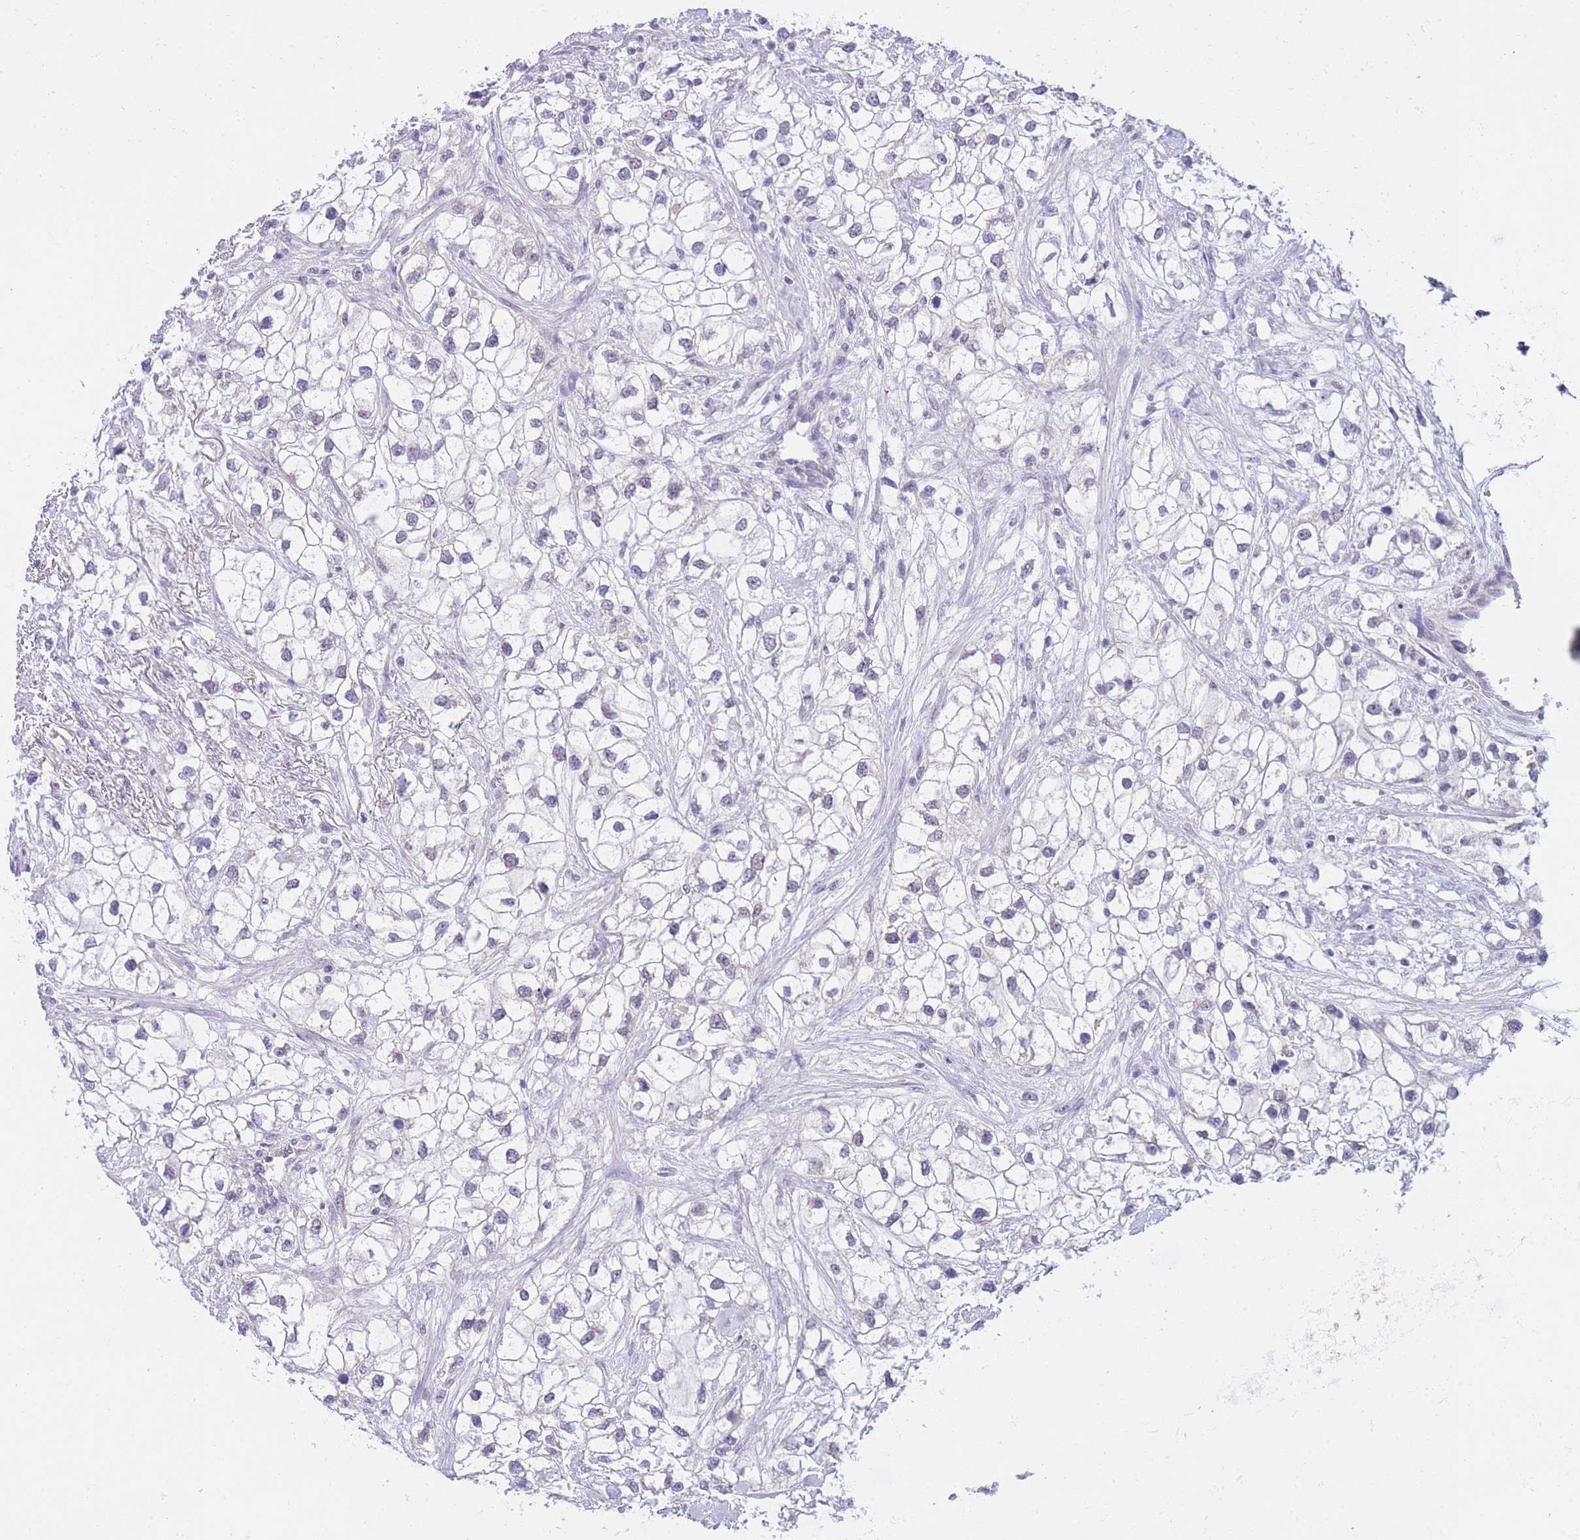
{"staining": {"intensity": "weak", "quantity": "<25%", "location": "nuclear"}, "tissue": "renal cancer", "cell_type": "Tumor cells", "image_type": "cancer", "snomed": [{"axis": "morphology", "description": "Adenocarcinoma, NOS"}, {"axis": "topography", "description": "Kidney"}], "caption": "Image shows no significant protein expression in tumor cells of renal cancer.", "gene": "FRAT2", "patient": {"sex": "male", "age": 59}}